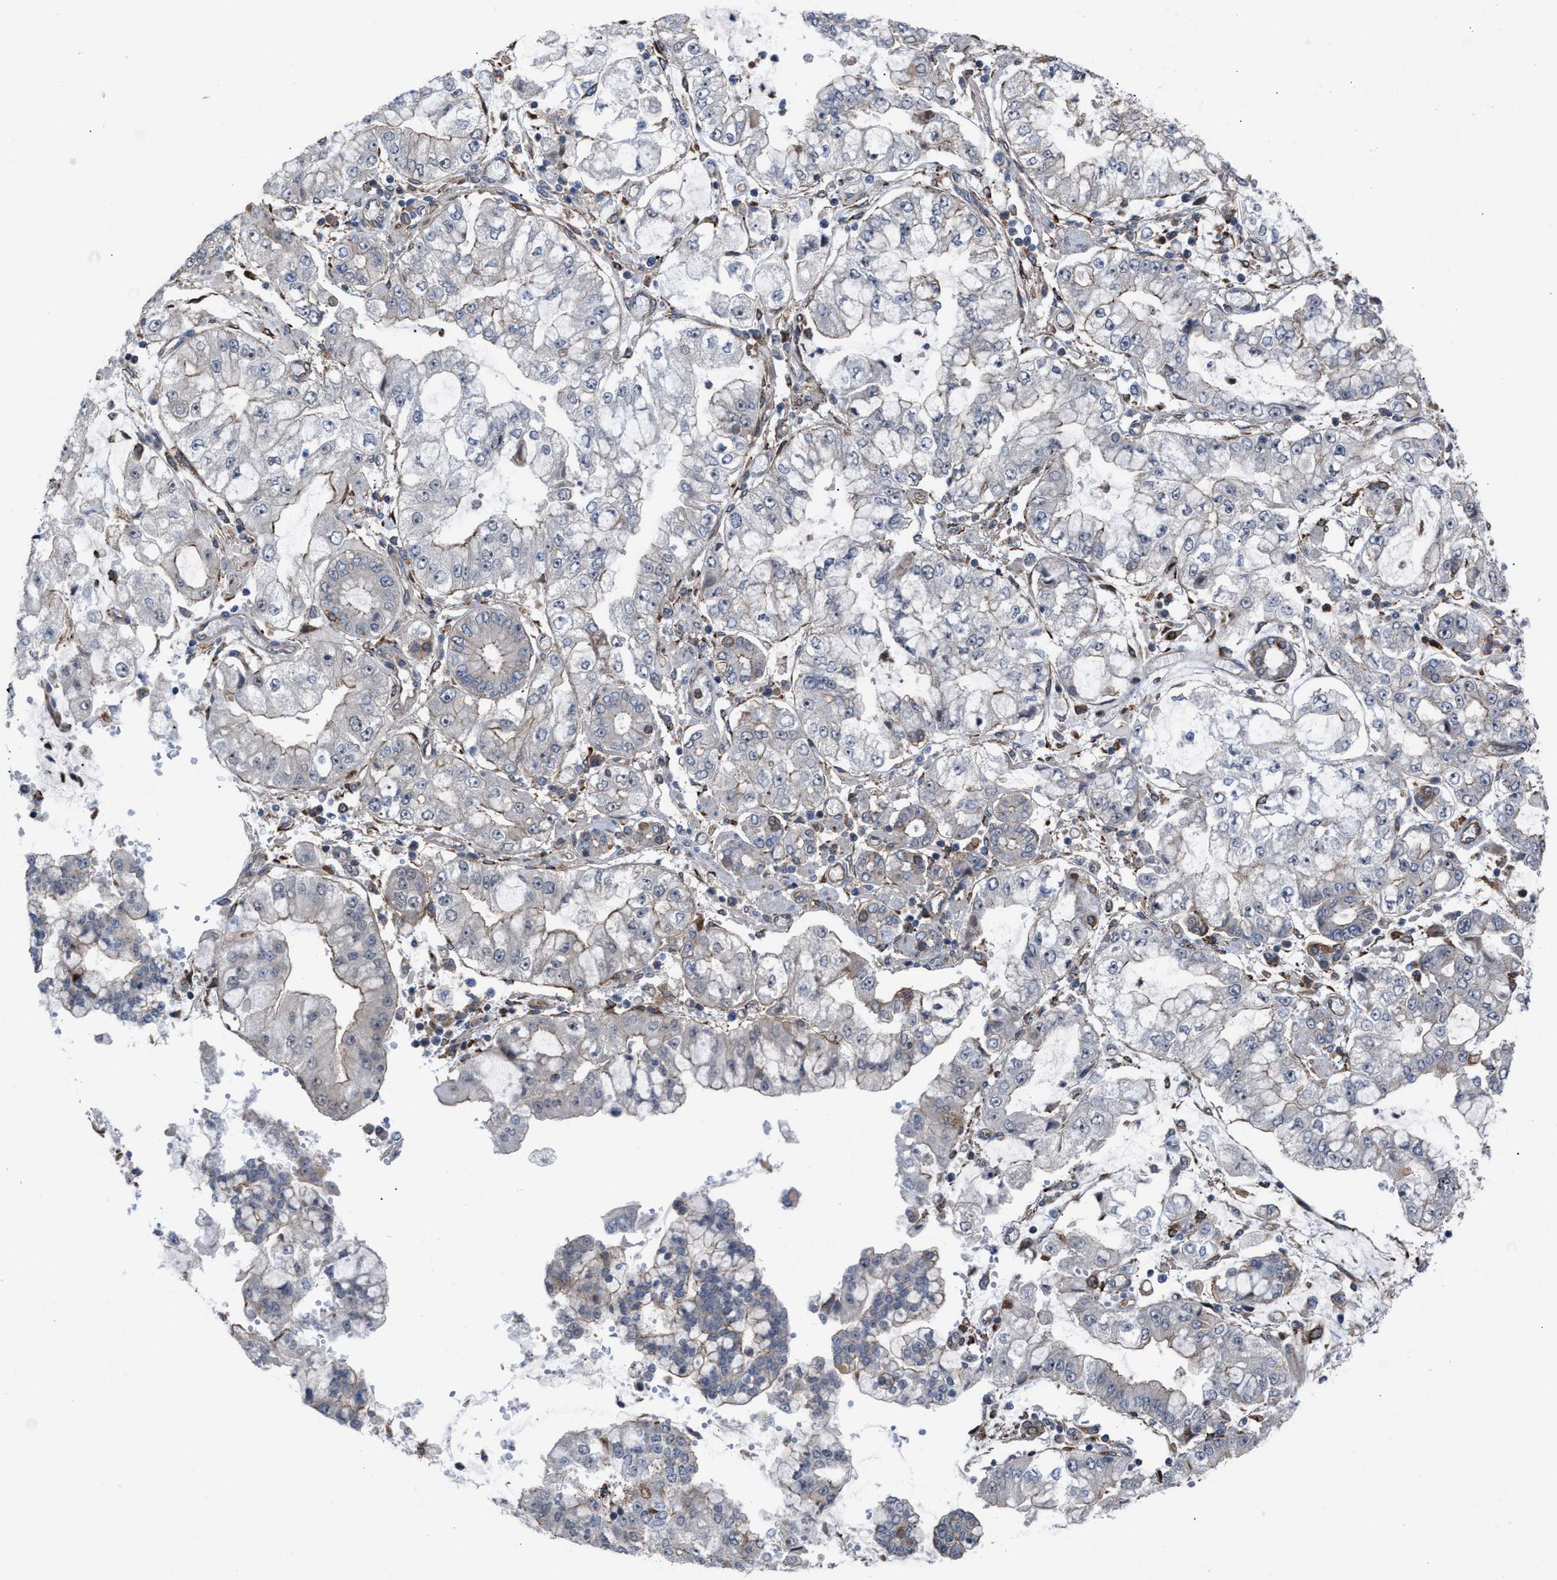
{"staining": {"intensity": "negative", "quantity": "none", "location": "none"}, "tissue": "stomach cancer", "cell_type": "Tumor cells", "image_type": "cancer", "snomed": [{"axis": "morphology", "description": "Adenocarcinoma, NOS"}, {"axis": "topography", "description": "Stomach"}], "caption": "This is an immunohistochemistry (IHC) image of human stomach cancer (adenocarcinoma). There is no expression in tumor cells.", "gene": "TP53BP2", "patient": {"sex": "male", "age": 76}}